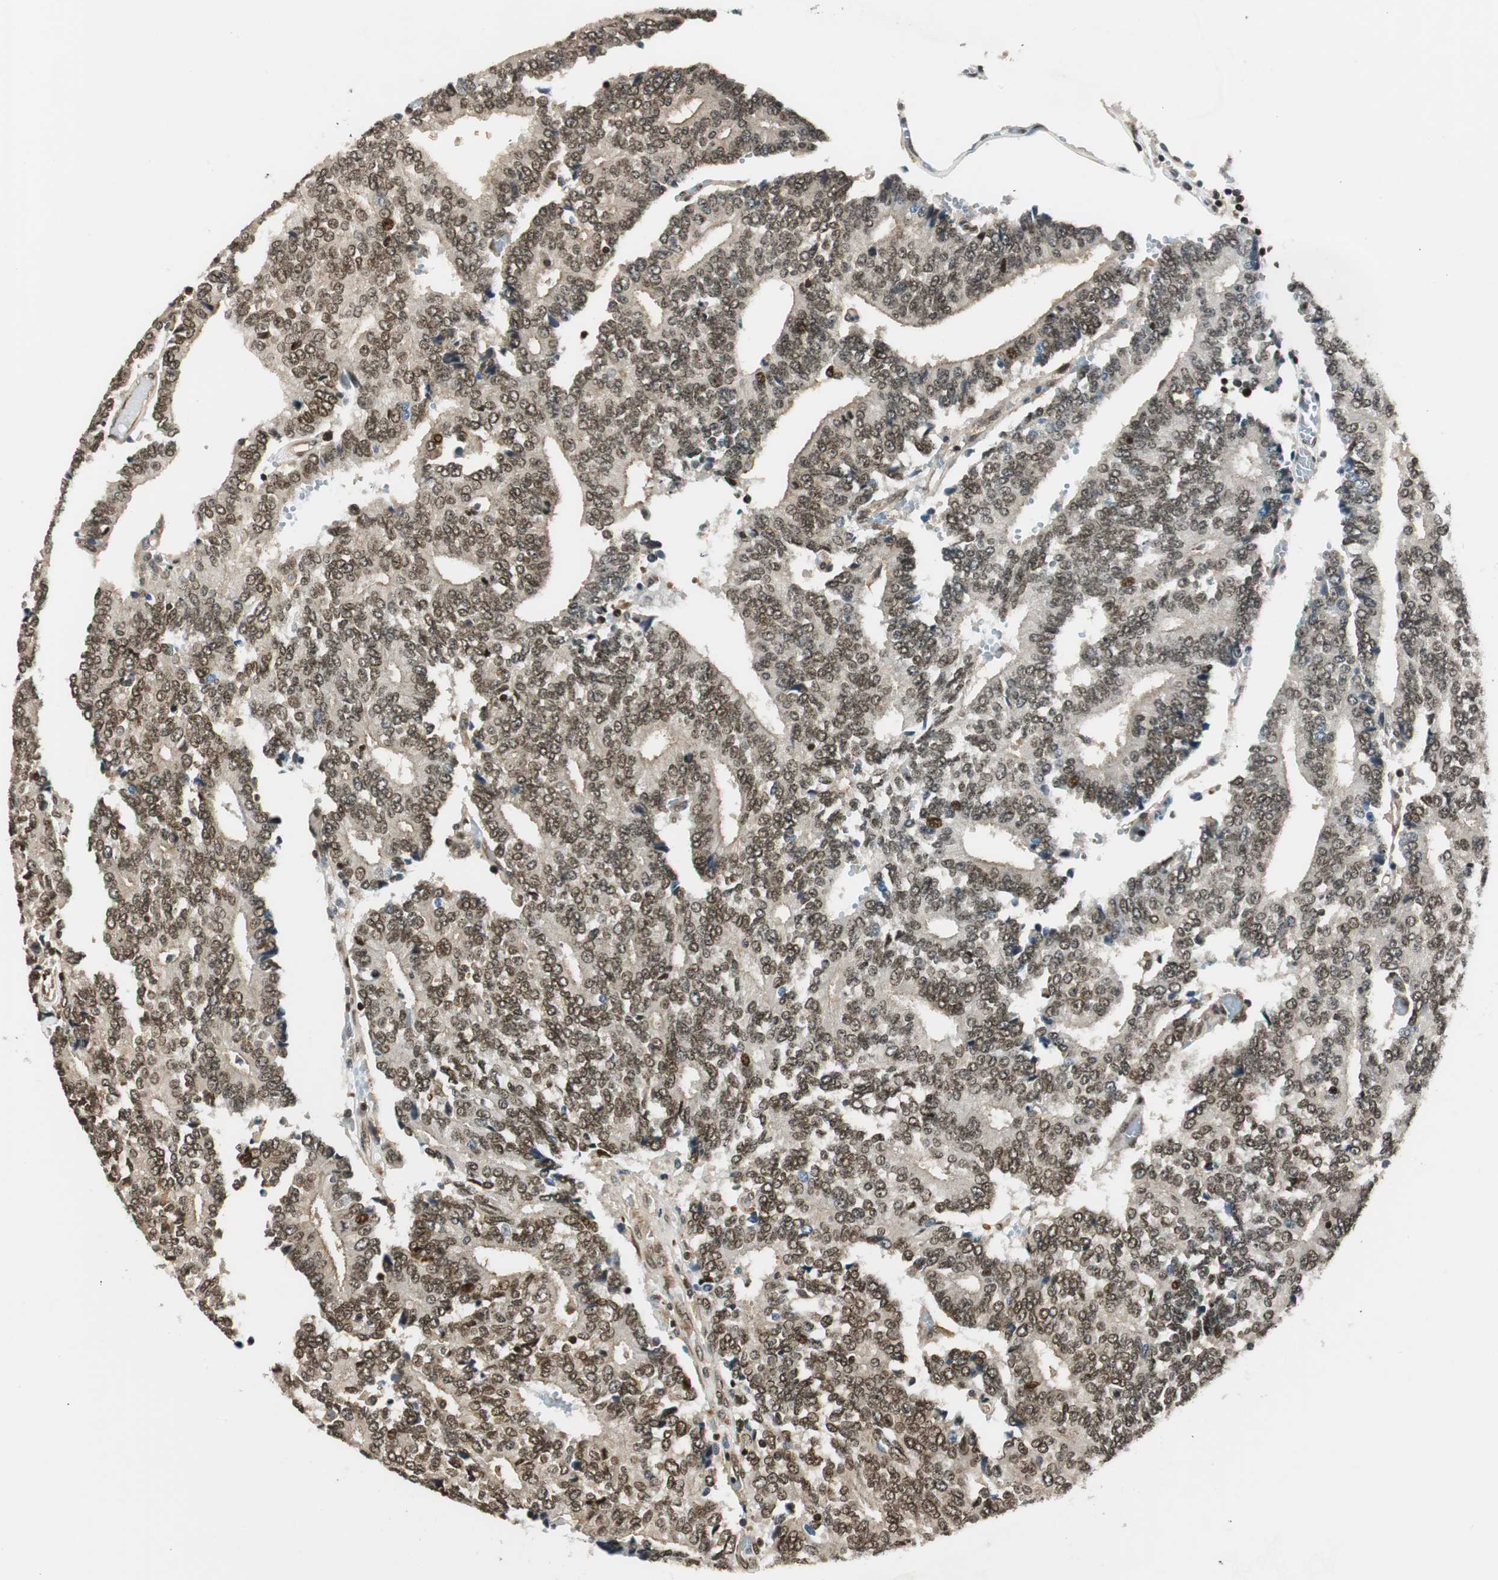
{"staining": {"intensity": "moderate", "quantity": ">75%", "location": "nuclear"}, "tissue": "prostate cancer", "cell_type": "Tumor cells", "image_type": "cancer", "snomed": [{"axis": "morphology", "description": "Adenocarcinoma, High grade"}, {"axis": "topography", "description": "Prostate"}], "caption": "Prostate adenocarcinoma (high-grade) stained for a protein reveals moderate nuclear positivity in tumor cells.", "gene": "RING1", "patient": {"sex": "male", "age": 55}}